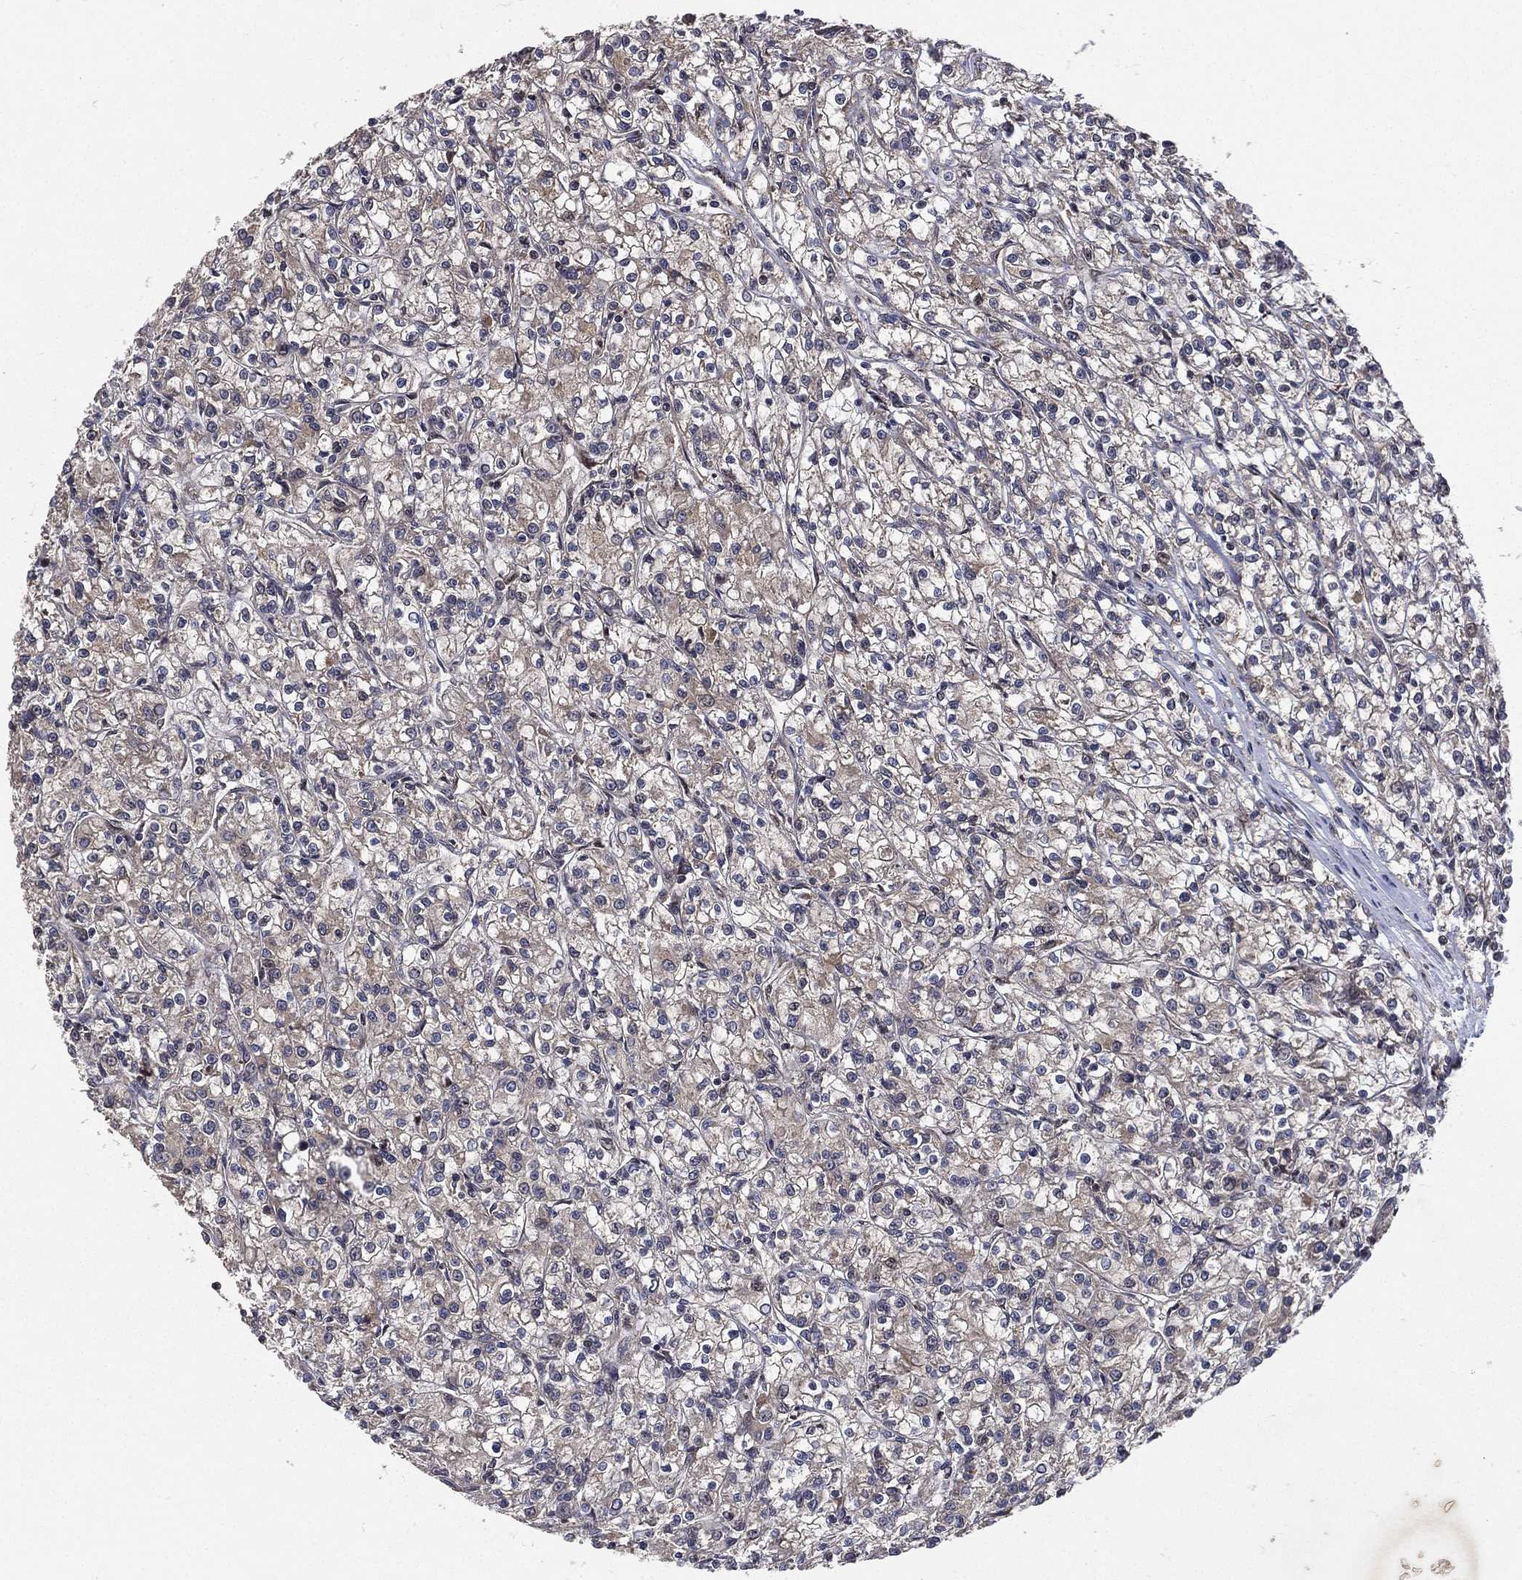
{"staining": {"intensity": "weak", "quantity": "<25%", "location": "cytoplasmic/membranous"}, "tissue": "renal cancer", "cell_type": "Tumor cells", "image_type": "cancer", "snomed": [{"axis": "morphology", "description": "Adenocarcinoma, NOS"}, {"axis": "topography", "description": "Kidney"}], "caption": "Immunohistochemistry image of human renal adenocarcinoma stained for a protein (brown), which displays no positivity in tumor cells.", "gene": "RAB11FIP4", "patient": {"sex": "female", "age": 59}}